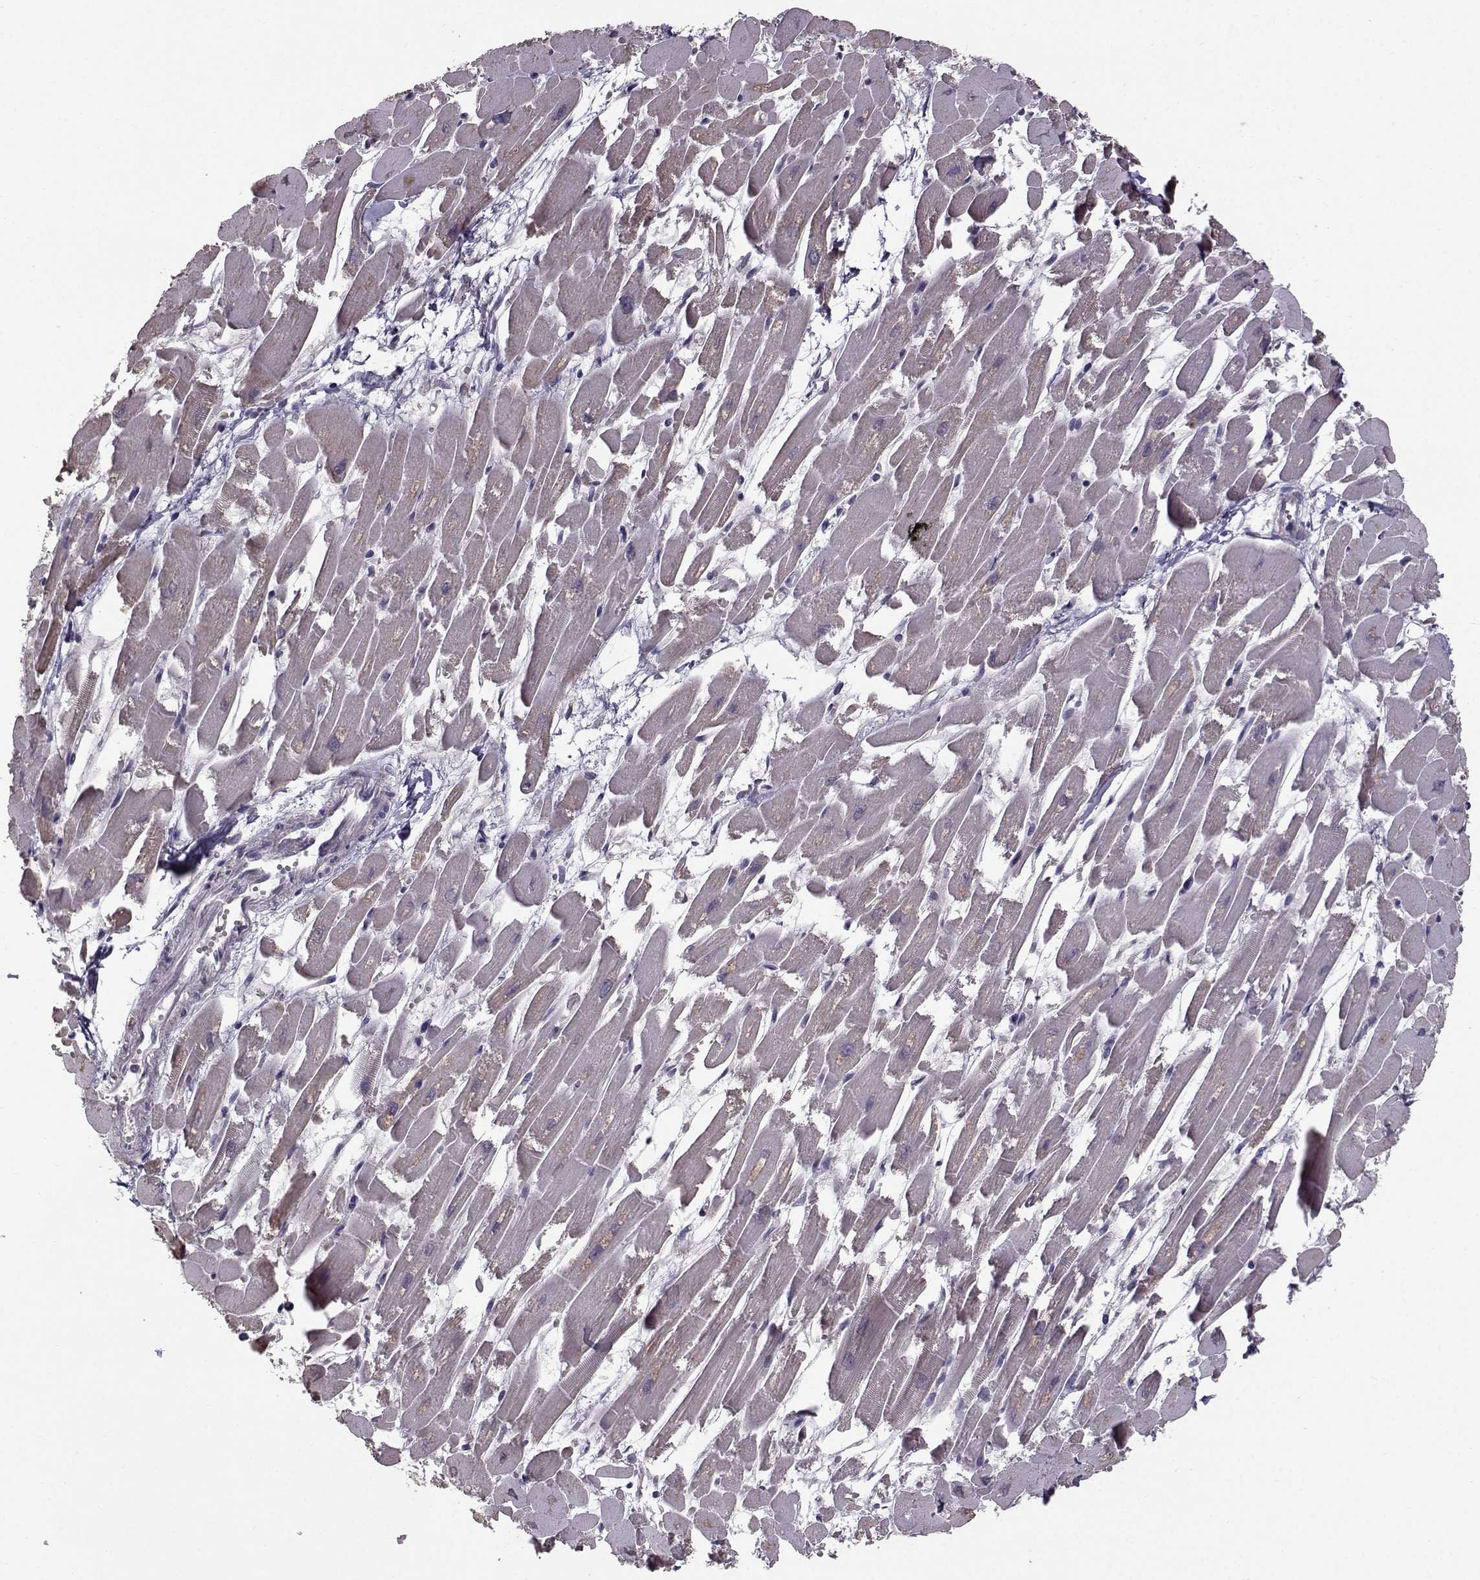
{"staining": {"intensity": "weak", "quantity": "25%-75%", "location": "cytoplasmic/membranous"}, "tissue": "heart muscle", "cell_type": "Cardiomyocytes", "image_type": "normal", "snomed": [{"axis": "morphology", "description": "Normal tissue, NOS"}, {"axis": "topography", "description": "Heart"}], "caption": "A histopathology image of human heart muscle stained for a protein demonstrates weak cytoplasmic/membranous brown staining in cardiomyocytes. (DAB = brown stain, brightfield microscopy at high magnification).", "gene": "TSPYL5", "patient": {"sex": "female", "age": 52}}